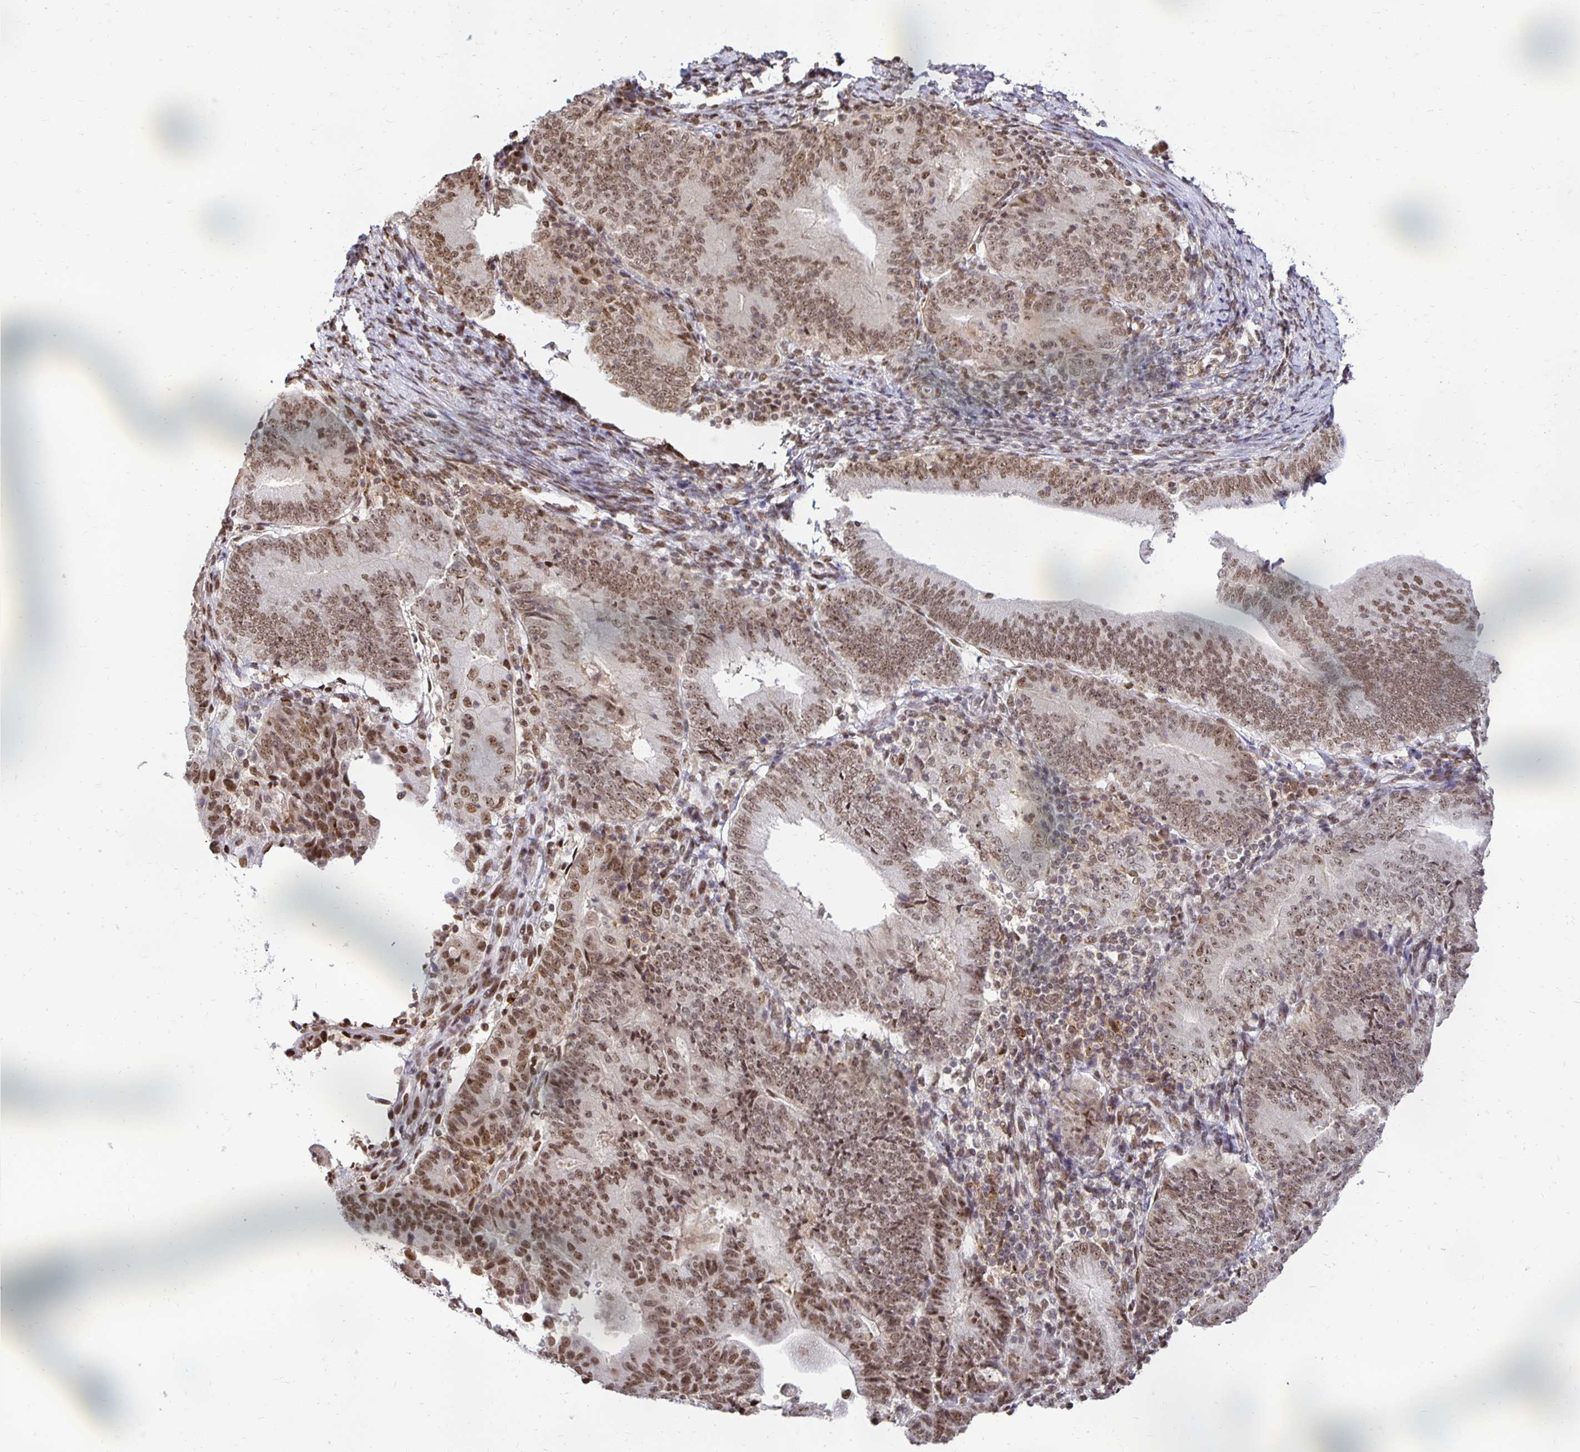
{"staining": {"intensity": "moderate", "quantity": ">75%", "location": "nuclear"}, "tissue": "endometrial cancer", "cell_type": "Tumor cells", "image_type": "cancer", "snomed": [{"axis": "morphology", "description": "Adenocarcinoma, NOS"}, {"axis": "topography", "description": "Endometrium"}], "caption": "Tumor cells show medium levels of moderate nuclear positivity in approximately >75% of cells in human endometrial adenocarcinoma.", "gene": "ZNF579", "patient": {"sex": "female", "age": 70}}